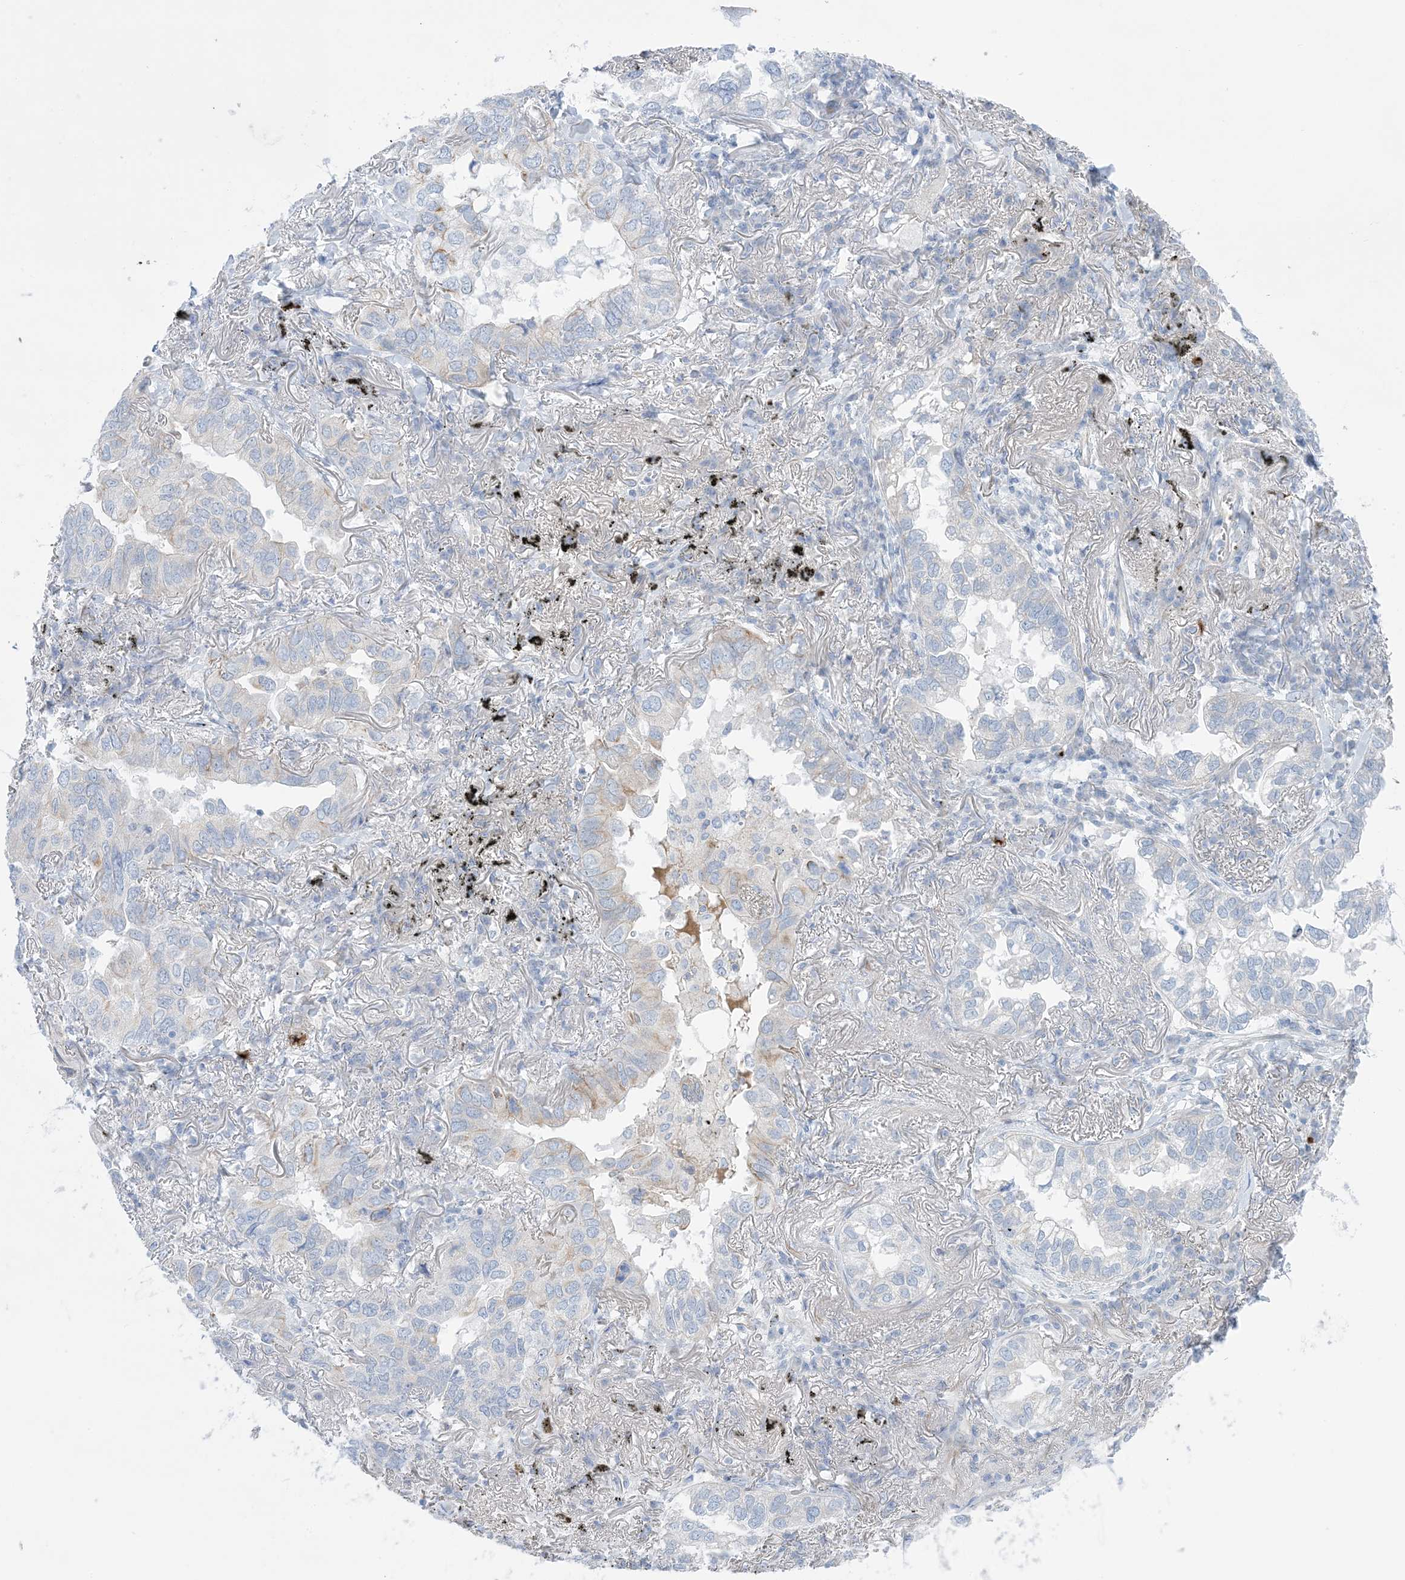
{"staining": {"intensity": "negative", "quantity": "none", "location": "none"}, "tissue": "lung cancer", "cell_type": "Tumor cells", "image_type": "cancer", "snomed": [{"axis": "morphology", "description": "Adenocarcinoma, NOS"}, {"axis": "topography", "description": "Lung"}], "caption": "There is no significant positivity in tumor cells of lung cancer.", "gene": "ATP11C", "patient": {"sex": "male", "age": 65}}